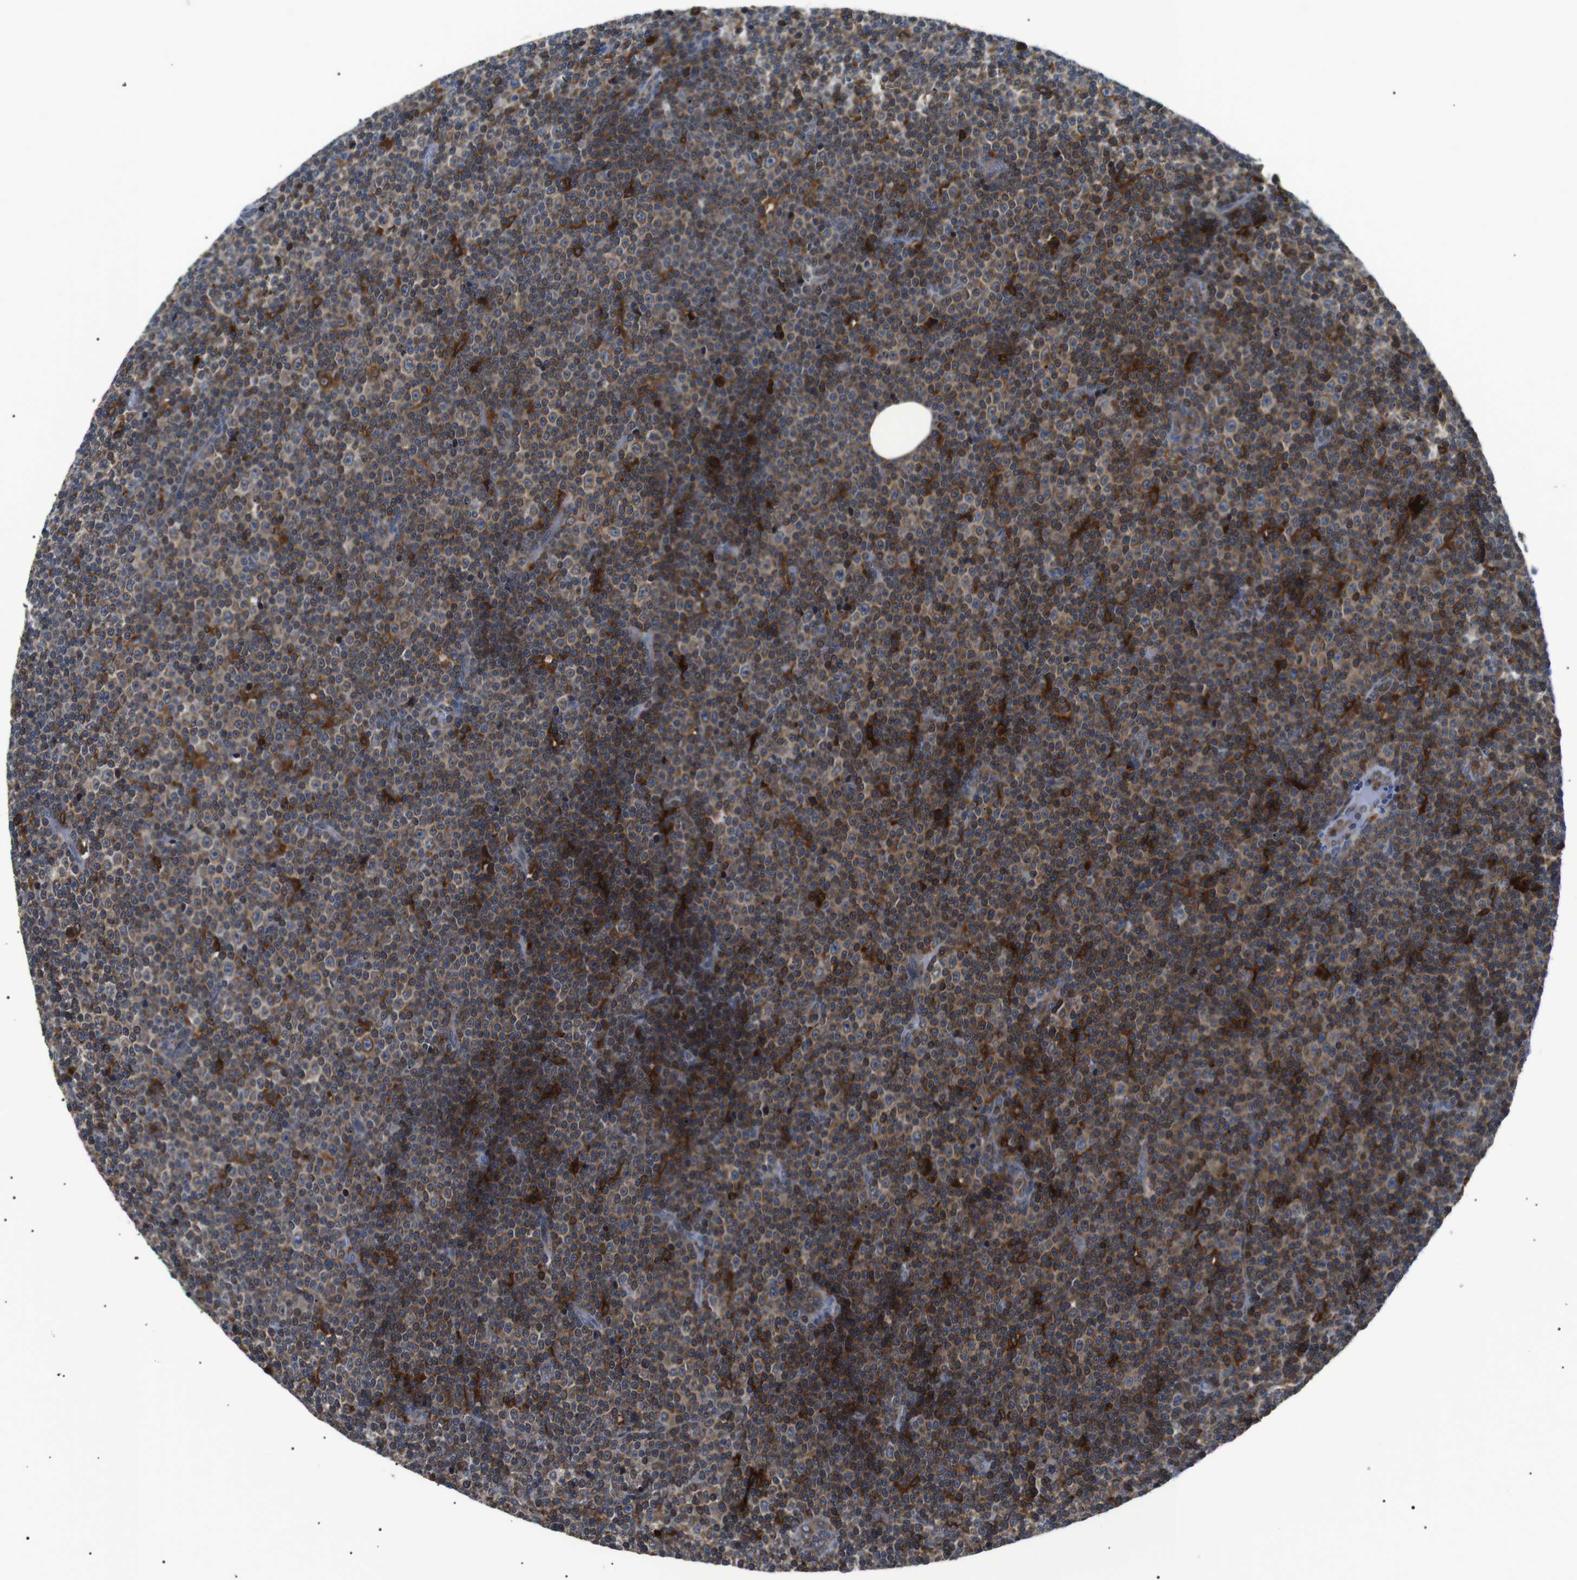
{"staining": {"intensity": "weak", "quantity": ">75%", "location": "cytoplasmic/membranous"}, "tissue": "lymphoma", "cell_type": "Tumor cells", "image_type": "cancer", "snomed": [{"axis": "morphology", "description": "Malignant lymphoma, non-Hodgkin's type, Low grade"}, {"axis": "topography", "description": "Lymph node"}], "caption": "Immunohistochemical staining of human lymphoma shows low levels of weak cytoplasmic/membranous staining in approximately >75% of tumor cells.", "gene": "RAB9A", "patient": {"sex": "female", "age": 67}}